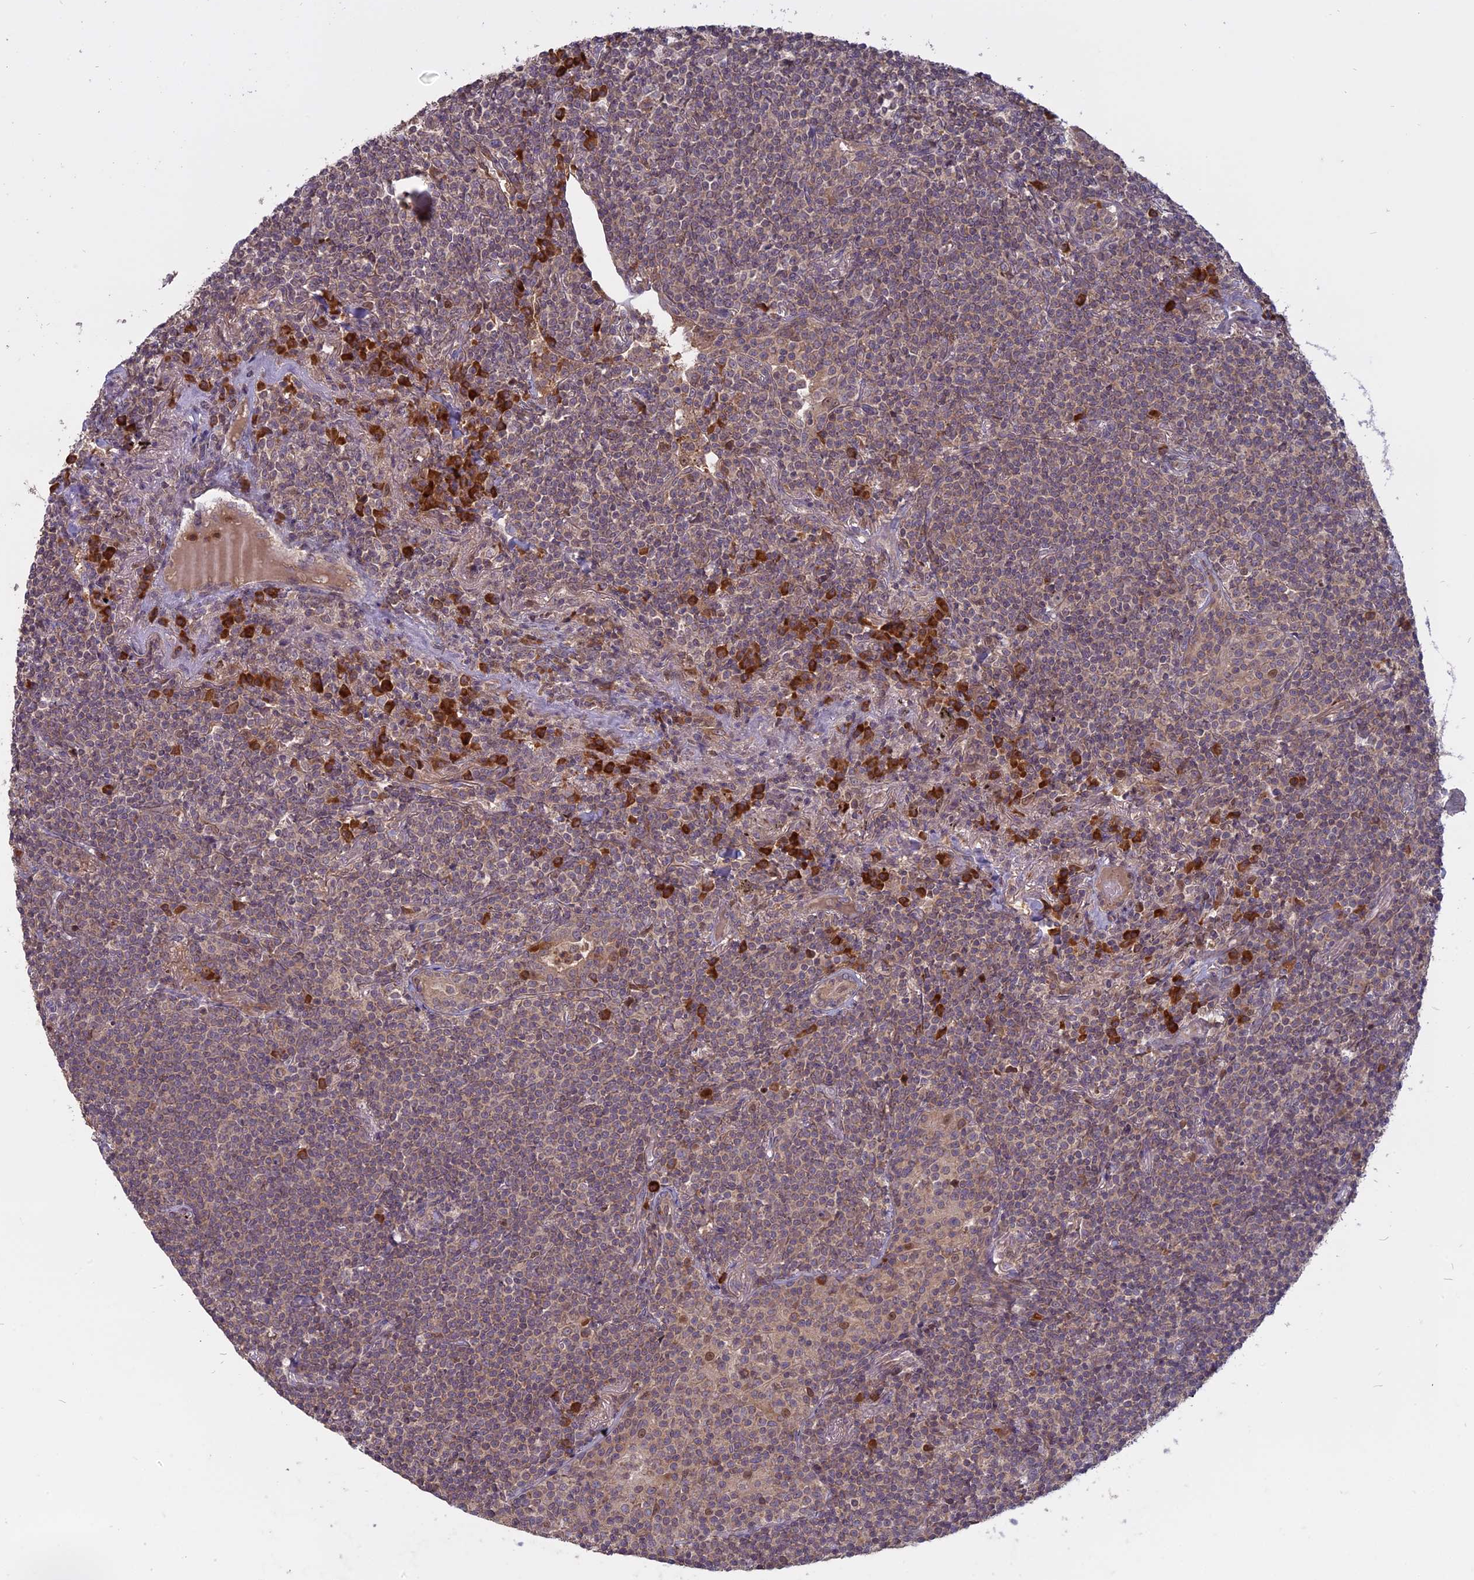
{"staining": {"intensity": "weak", "quantity": "25%-75%", "location": "cytoplasmic/membranous"}, "tissue": "lymphoma", "cell_type": "Tumor cells", "image_type": "cancer", "snomed": [{"axis": "morphology", "description": "Malignant lymphoma, non-Hodgkin's type, Low grade"}, {"axis": "topography", "description": "Lung"}], "caption": "High-magnification brightfield microscopy of malignant lymphoma, non-Hodgkin's type (low-grade) stained with DAB (3,3'-diaminobenzidine) (brown) and counterstained with hematoxylin (blue). tumor cells exhibit weak cytoplasmic/membranous staining is identified in about25%-75% of cells.", "gene": "TMEM208", "patient": {"sex": "female", "age": 71}}